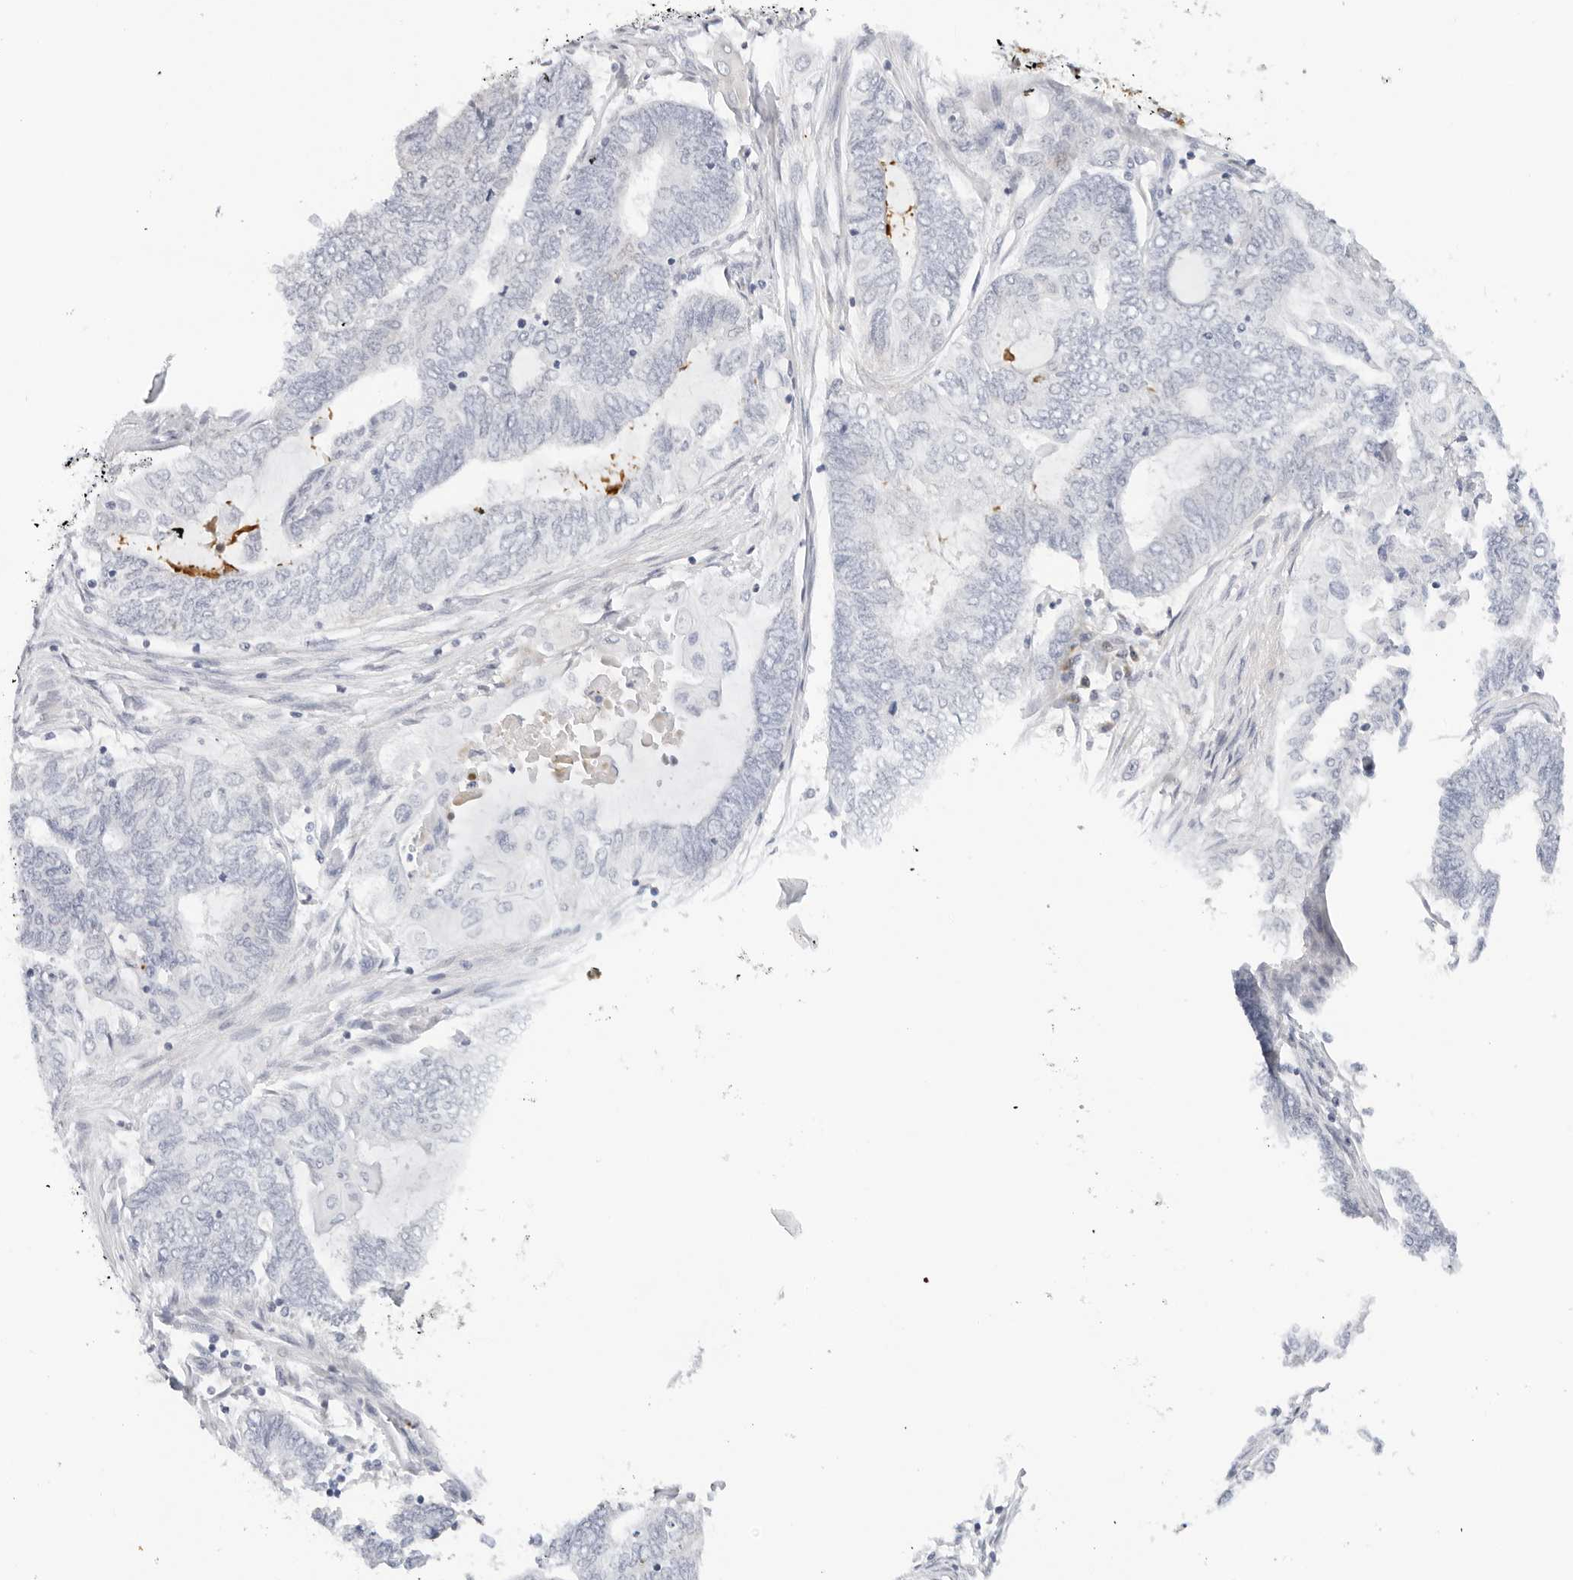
{"staining": {"intensity": "negative", "quantity": "none", "location": "none"}, "tissue": "endometrial cancer", "cell_type": "Tumor cells", "image_type": "cancer", "snomed": [{"axis": "morphology", "description": "Adenocarcinoma, NOS"}, {"axis": "topography", "description": "Uterus"}, {"axis": "topography", "description": "Endometrium"}], "caption": "An immunohistochemistry micrograph of endometrial adenocarcinoma is shown. There is no staining in tumor cells of endometrial adenocarcinoma.", "gene": "RC3H1", "patient": {"sex": "female", "age": 70}}